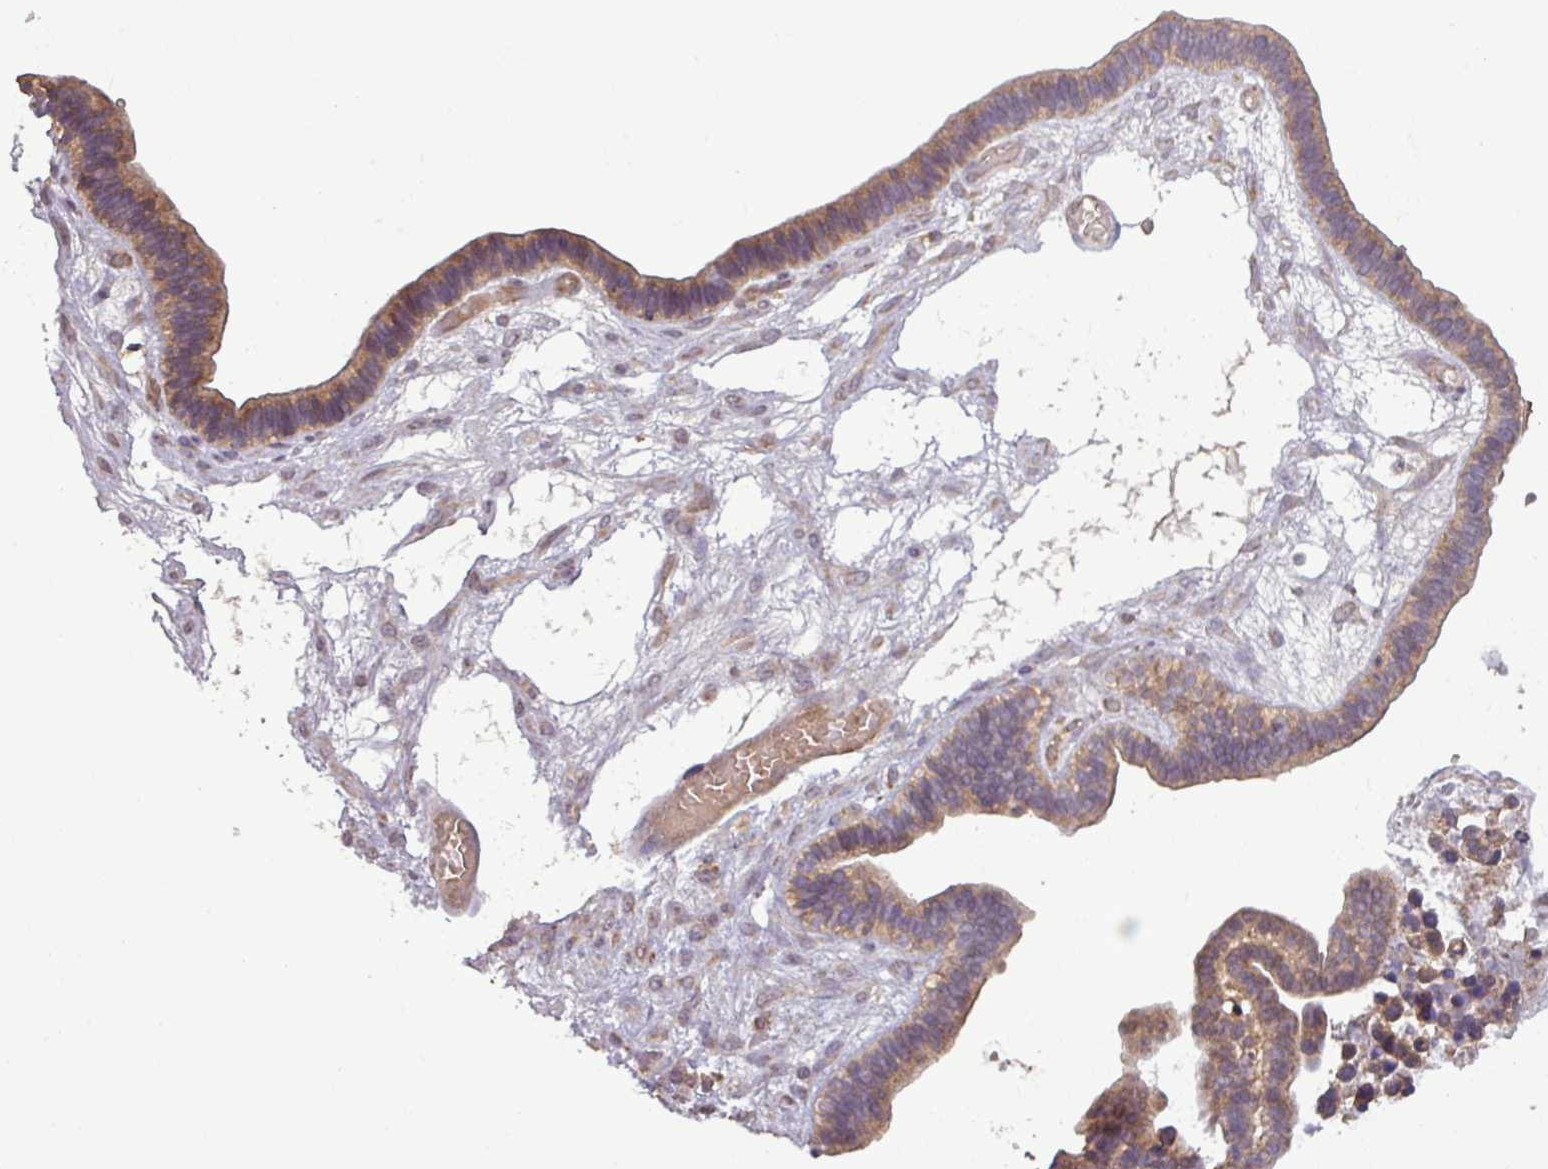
{"staining": {"intensity": "moderate", "quantity": ">75%", "location": "cytoplasmic/membranous"}, "tissue": "ovarian cancer", "cell_type": "Tumor cells", "image_type": "cancer", "snomed": [{"axis": "morphology", "description": "Cystadenocarcinoma, serous, NOS"}, {"axis": "topography", "description": "Ovary"}], "caption": "Immunohistochemistry (IHC) image of serous cystadenocarcinoma (ovarian) stained for a protein (brown), which demonstrates medium levels of moderate cytoplasmic/membranous staining in about >75% of tumor cells.", "gene": "NT5C3A", "patient": {"sex": "female", "age": 56}}